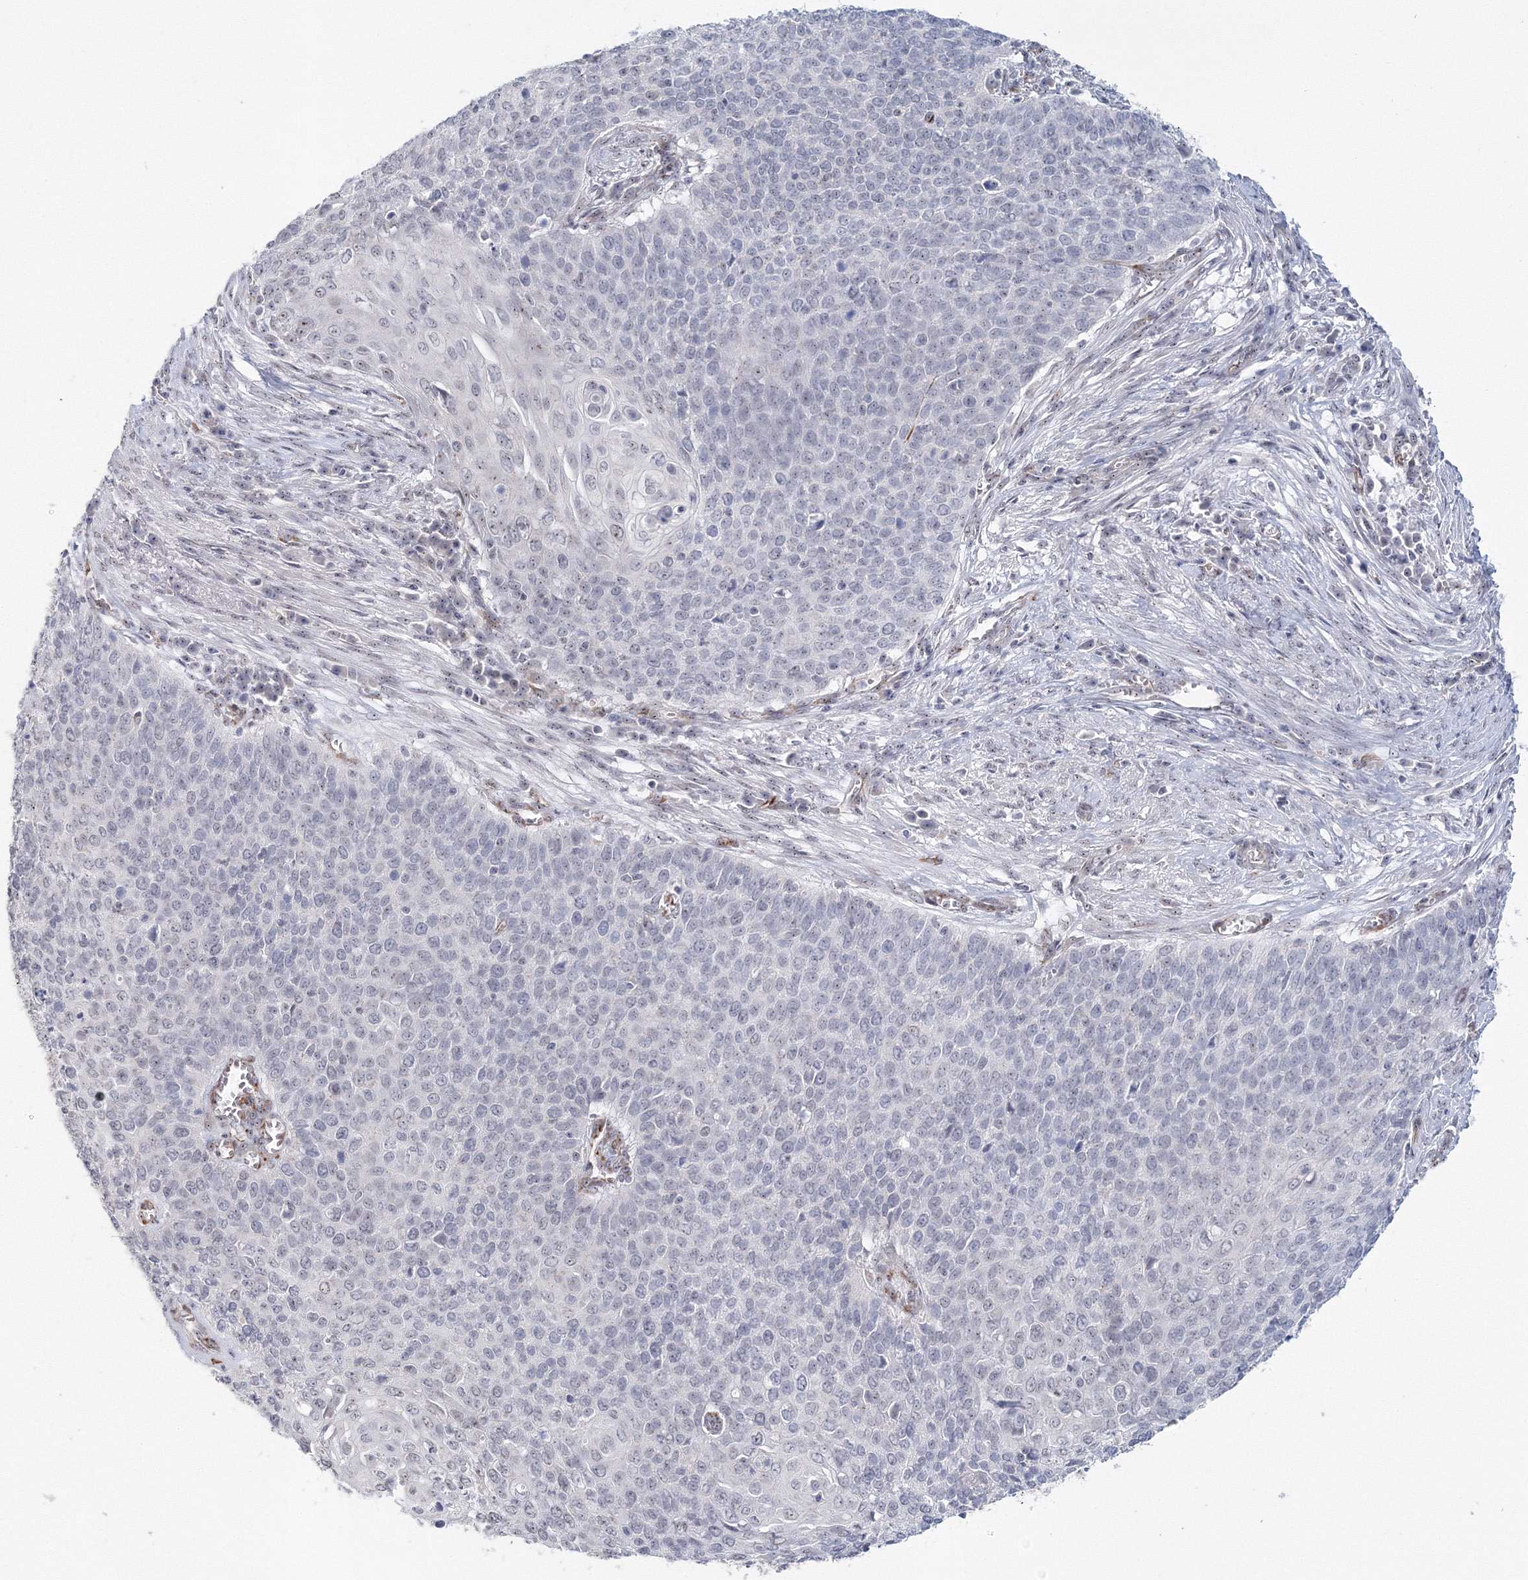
{"staining": {"intensity": "negative", "quantity": "none", "location": "none"}, "tissue": "cervical cancer", "cell_type": "Tumor cells", "image_type": "cancer", "snomed": [{"axis": "morphology", "description": "Squamous cell carcinoma, NOS"}, {"axis": "topography", "description": "Cervix"}], "caption": "This photomicrograph is of squamous cell carcinoma (cervical) stained with immunohistochemistry to label a protein in brown with the nuclei are counter-stained blue. There is no staining in tumor cells.", "gene": "SIRT7", "patient": {"sex": "female", "age": 39}}